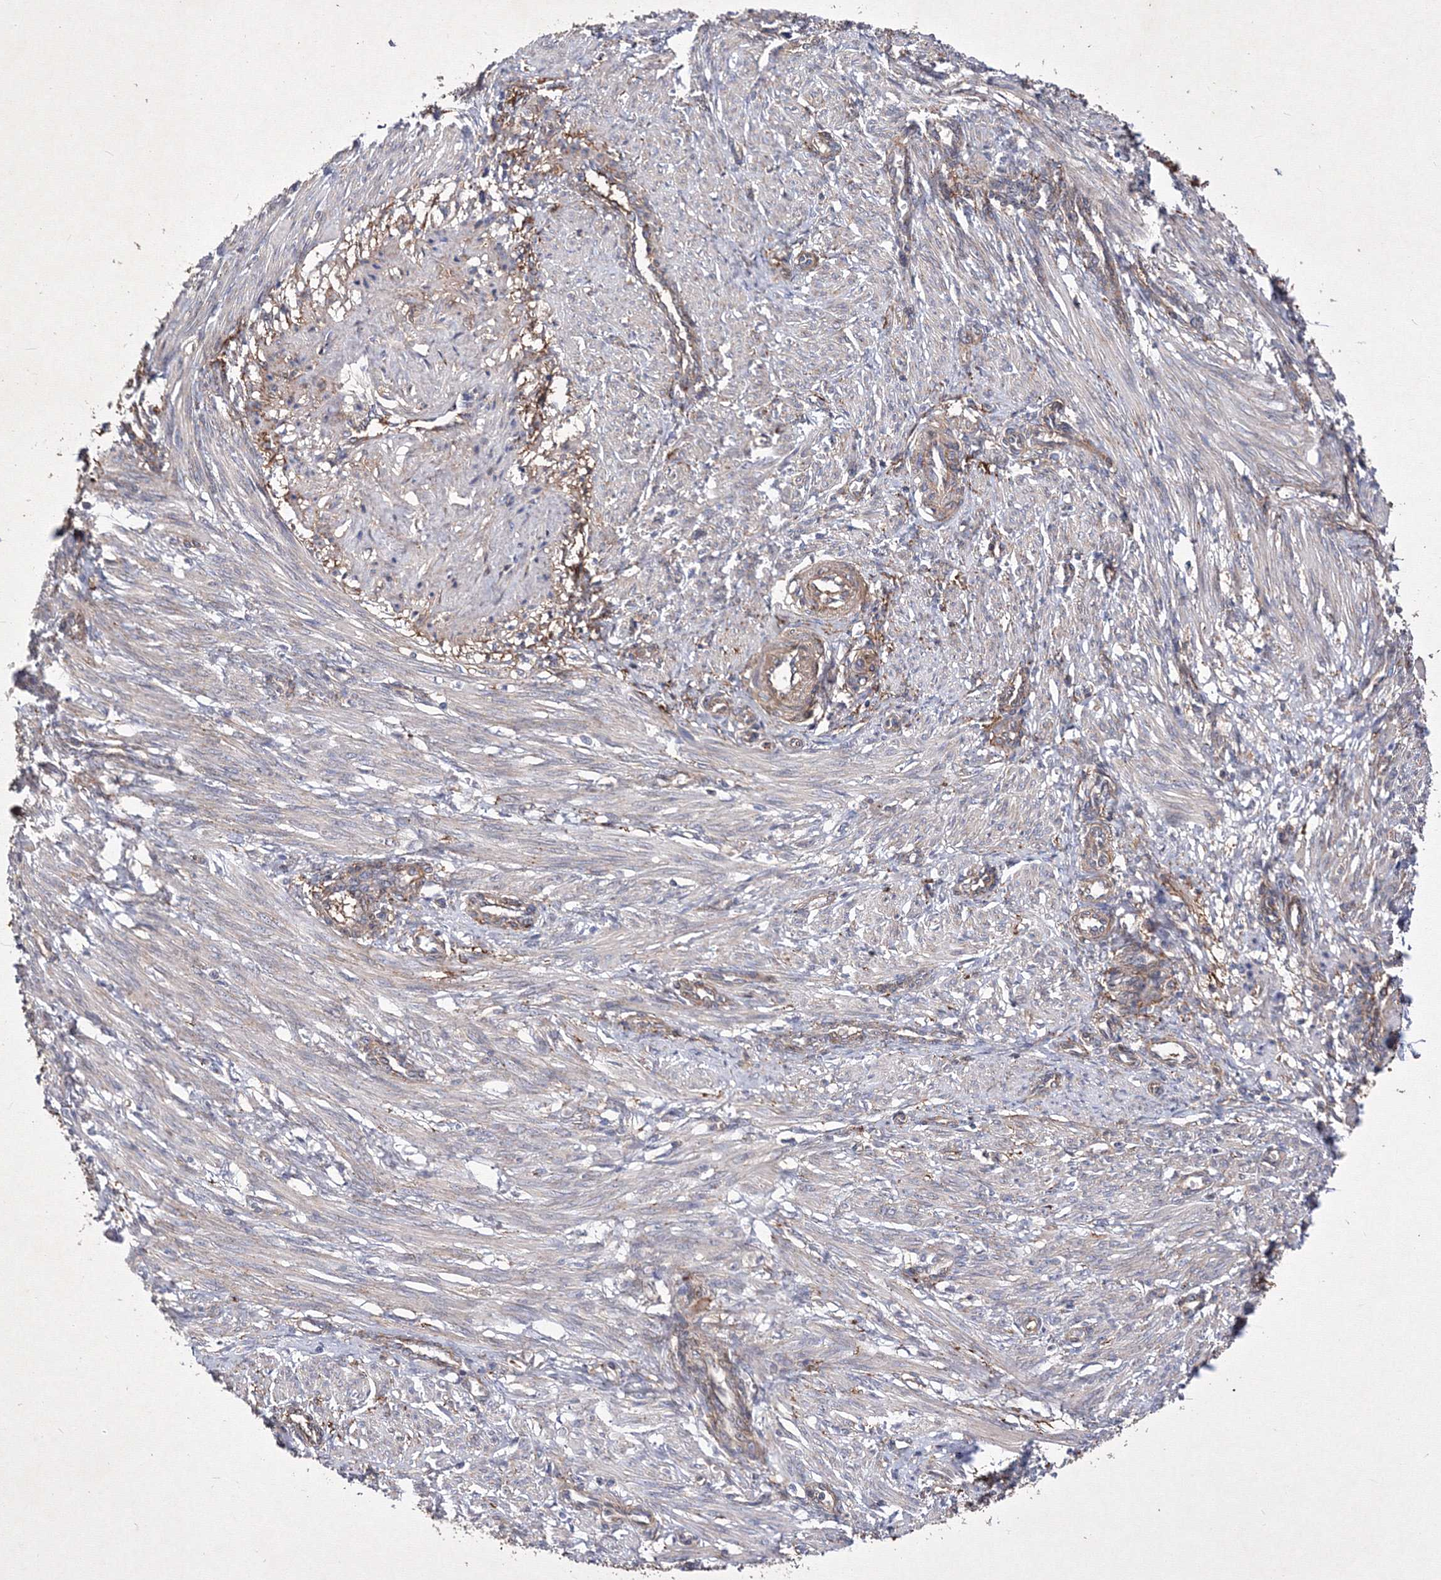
{"staining": {"intensity": "negative", "quantity": "none", "location": "none"}, "tissue": "smooth muscle", "cell_type": "Smooth muscle cells", "image_type": "normal", "snomed": [{"axis": "morphology", "description": "Normal tissue, NOS"}, {"axis": "topography", "description": "Endometrium"}], "caption": "Smooth muscle cells are negative for brown protein staining in normal smooth muscle. (DAB (3,3'-diaminobenzidine) immunohistochemistry, high magnification).", "gene": "SNX18", "patient": {"sex": "female", "age": 33}}